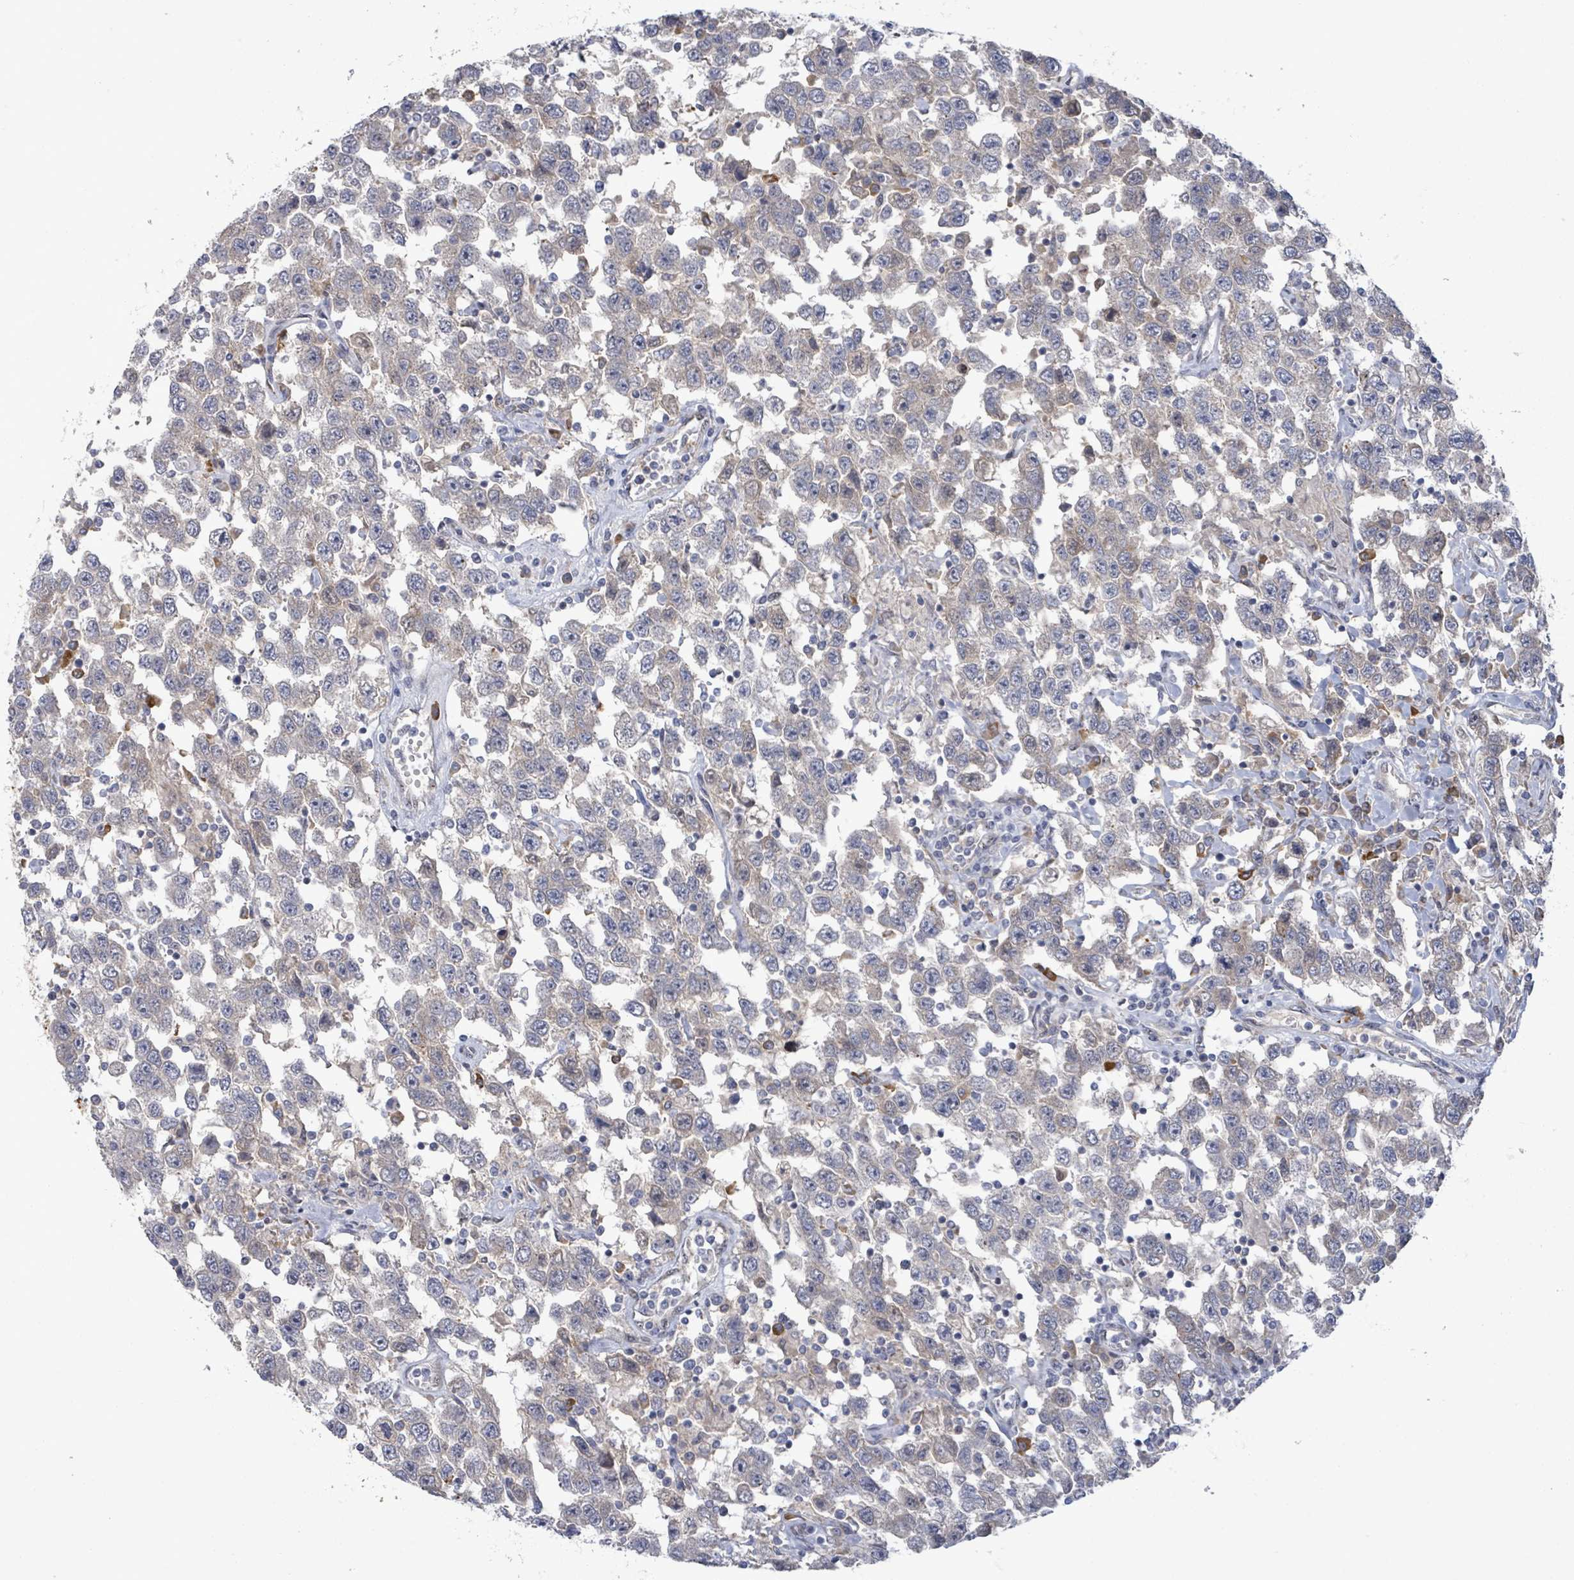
{"staining": {"intensity": "negative", "quantity": "none", "location": "none"}, "tissue": "testis cancer", "cell_type": "Tumor cells", "image_type": "cancer", "snomed": [{"axis": "morphology", "description": "Seminoma, NOS"}, {"axis": "topography", "description": "Testis"}], "caption": "Immunohistochemistry photomicrograph of neoplastic tissue: human testis cancer stained with DAB reveals no significant protein staining in tumor cells.", "gene": "SLIT3", "patient": {"sex": "male", "age": 41}}